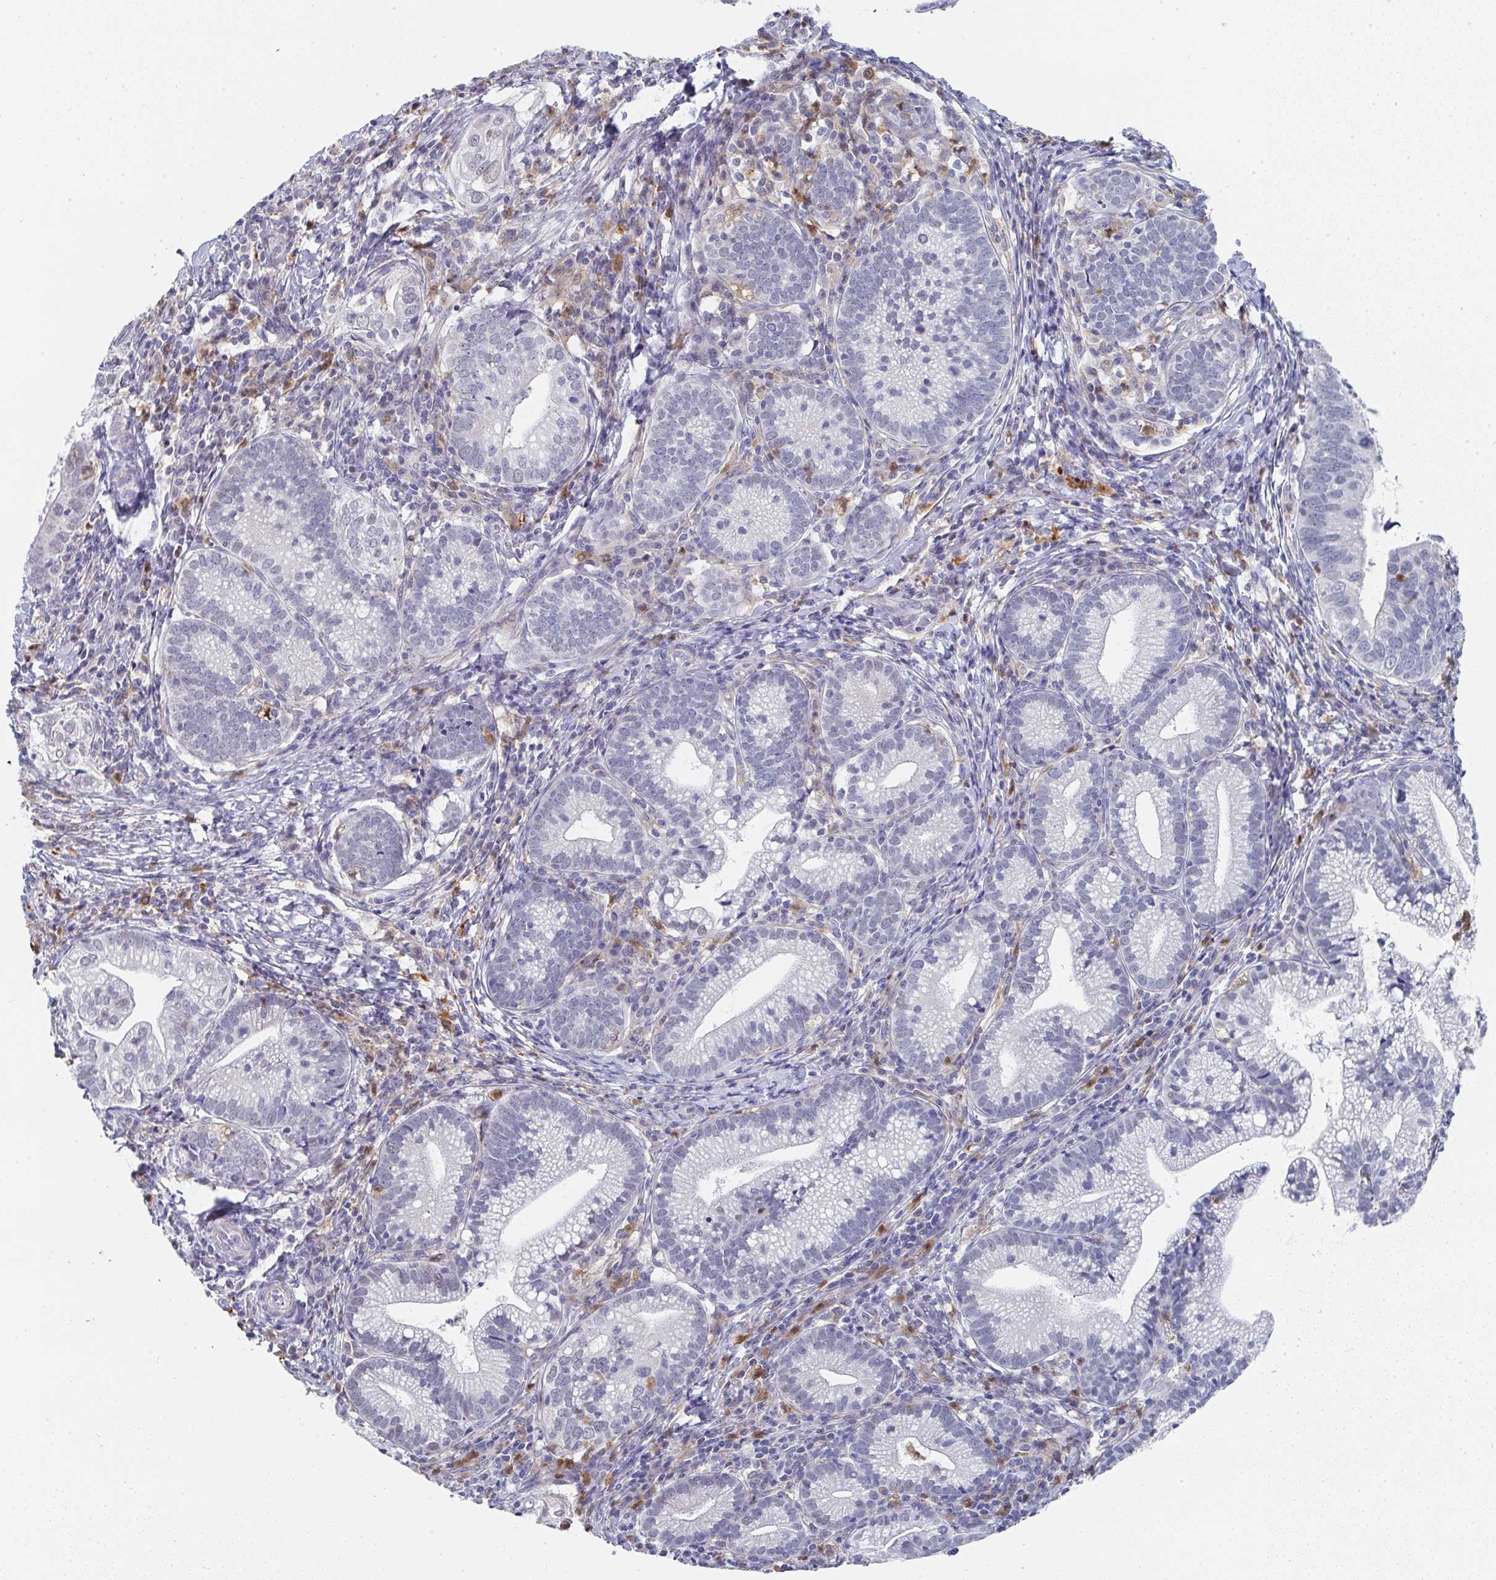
{"staining": {"intensity": "negative", "quantity": "none", "location": "none"}, "tissue": "cervical cancer", "cell_type": "Tumor cells", "image_type": "cancer", "snomed": [{"axis": "morphology", "description": "Normal tissue, NOS"}, {"axis": "morphology", "description": "Adenocarcinoma, NOS"}, {"axis": "topography", "description": "Cervix"}], "caption": "DAB (3,3'-diaminobenzidine) immunohistochemical staining of cervical cancer (adenocarcinoma) displays no significant staining in tumor cells.", "gene": "NCF1", "patient": {"sex": "female", "age": 44}}